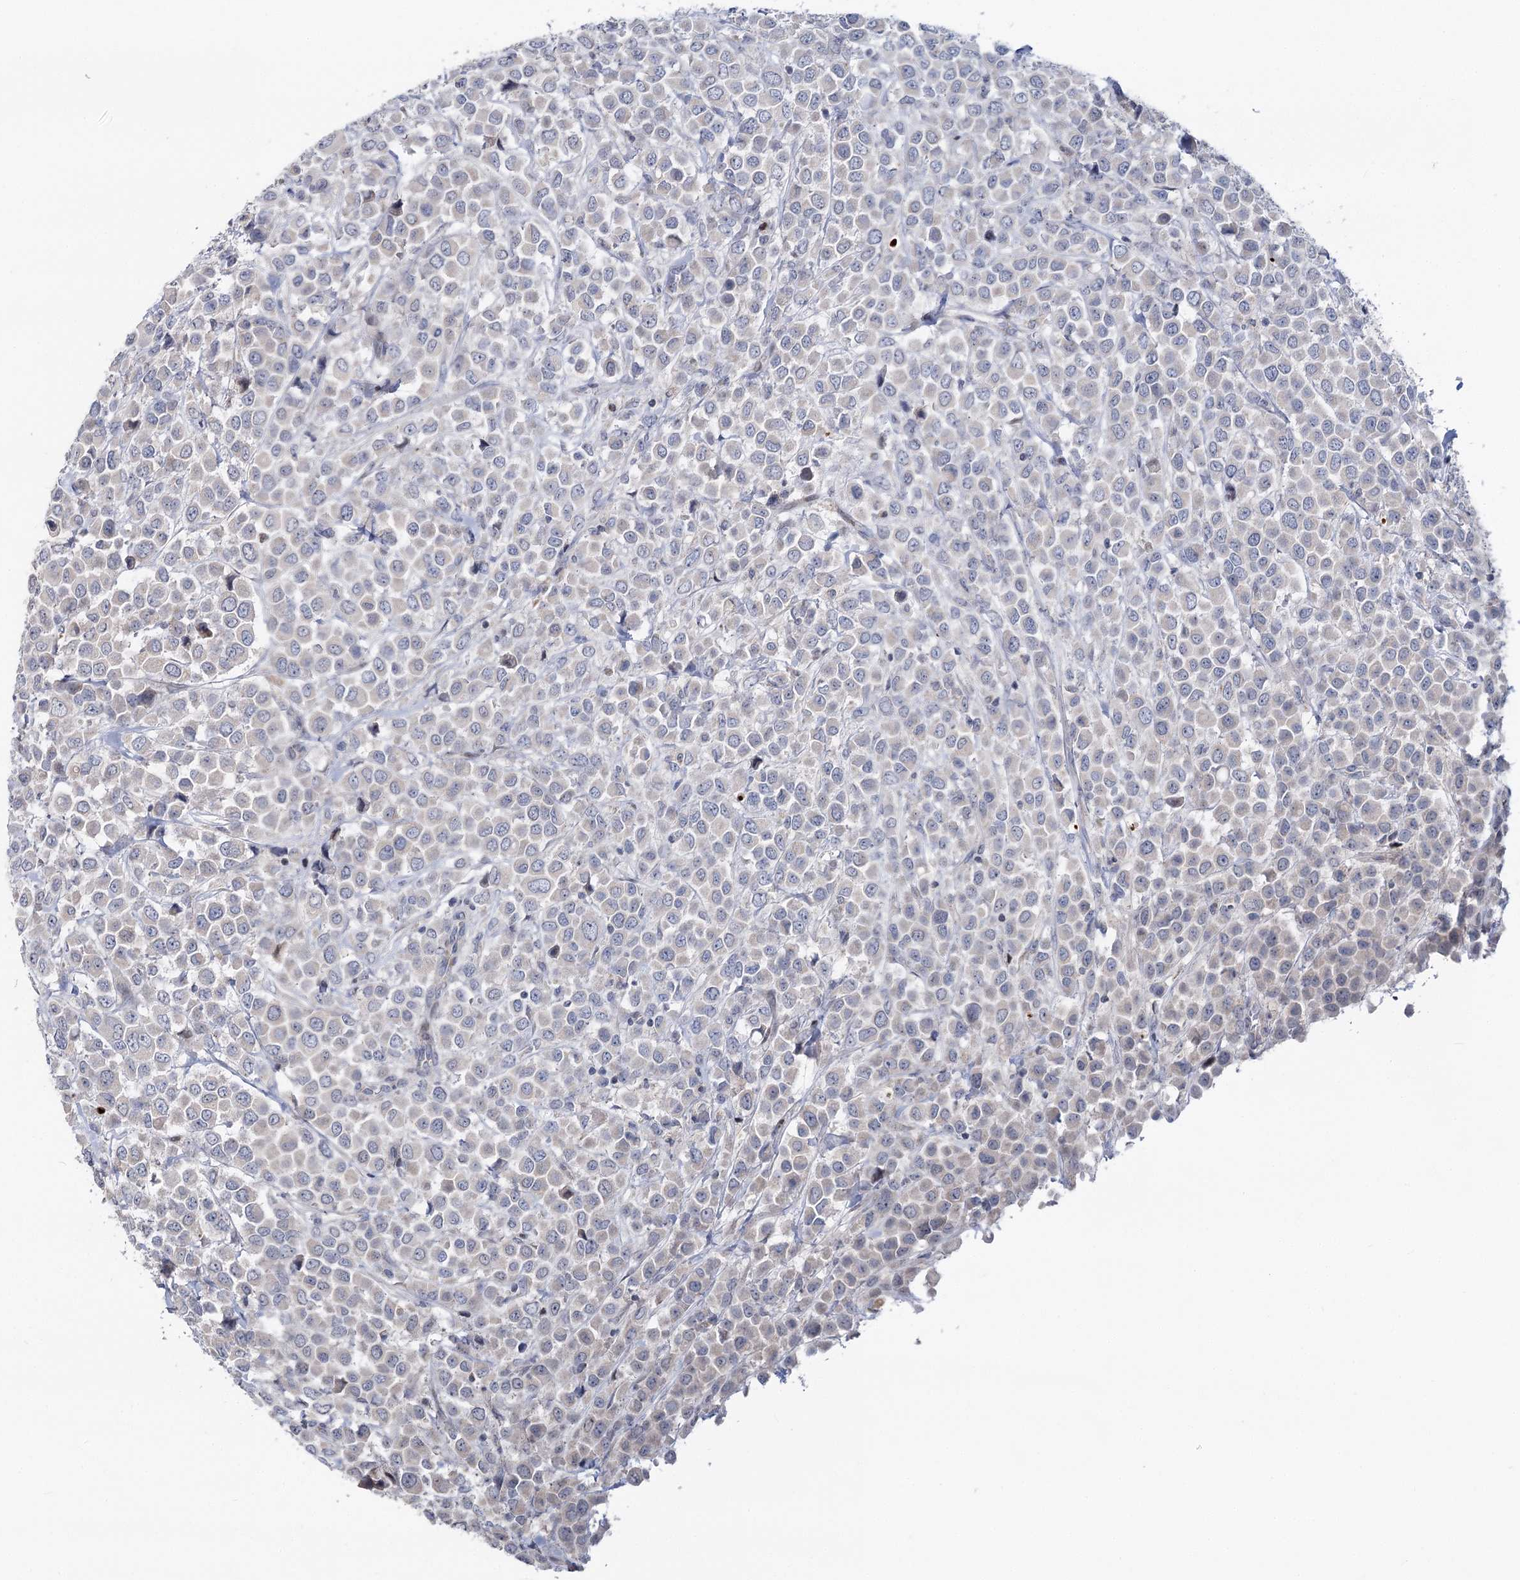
{"staining": {"intensity": "negative", "quantity": "none", "location": "none"}, "tissue": "breast cancer", "cell_type": "Tumor cells", "image_type": "cancer", "snomed": [{"axis": "morphology", "description": "Duct carcinoma"}, {"axis": "topography", "description": "Breast"}], "caption": "This is a micrograph of immunohistochemistry (IHC) staining of intraductal carcinoma (breast), which shows no expression in tumor cells.", "gene": "PTGR1", "patient": {"sex": "female", "age": 61}}